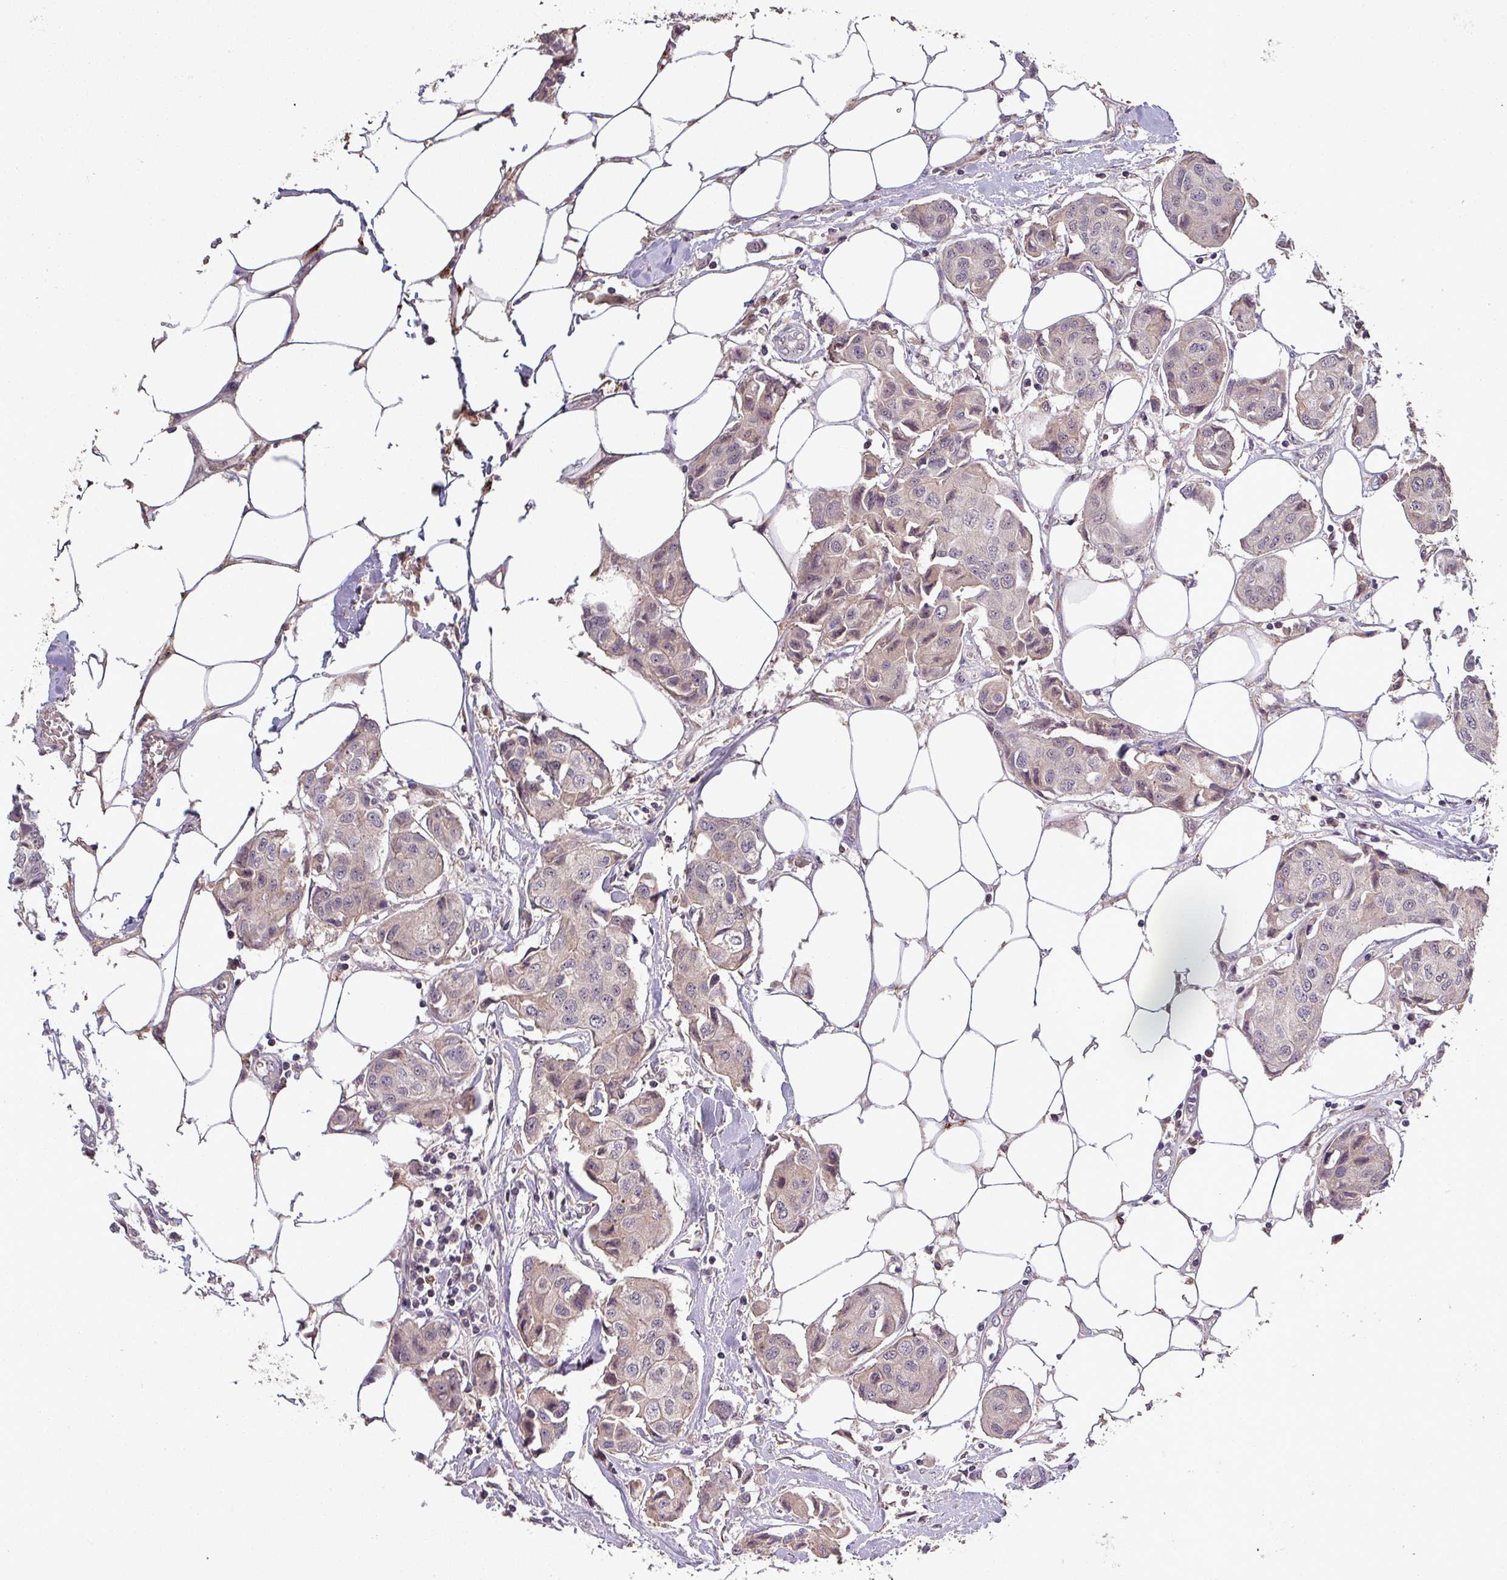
{"staining": {"intensity": "weak", "quantity": "25%-75%", "location": "cytoplasmic/membranous,nuclear"}, "tissue": "breast cancer", "cell_type": "Tumor cells", "image_type": "cancer", "snomed": [{"axis": "morphology", "description": "Duct carcinoma"}, {"axis": "topography", "description": "Breast"}, {"axis": "topography", "description": "Lymph node"}], "caption": "Tumor cells display low levels of weak cytoplasmic/membranous and nuclear positivity in approximately 25%-75% of cells in human breast cancer (infiltrating ductal carcinoma). The protein is shown in brown color, while the nuclei are stained blue.", "gene": "PUS1", "patient": {"sex": "female", "age": 80}}